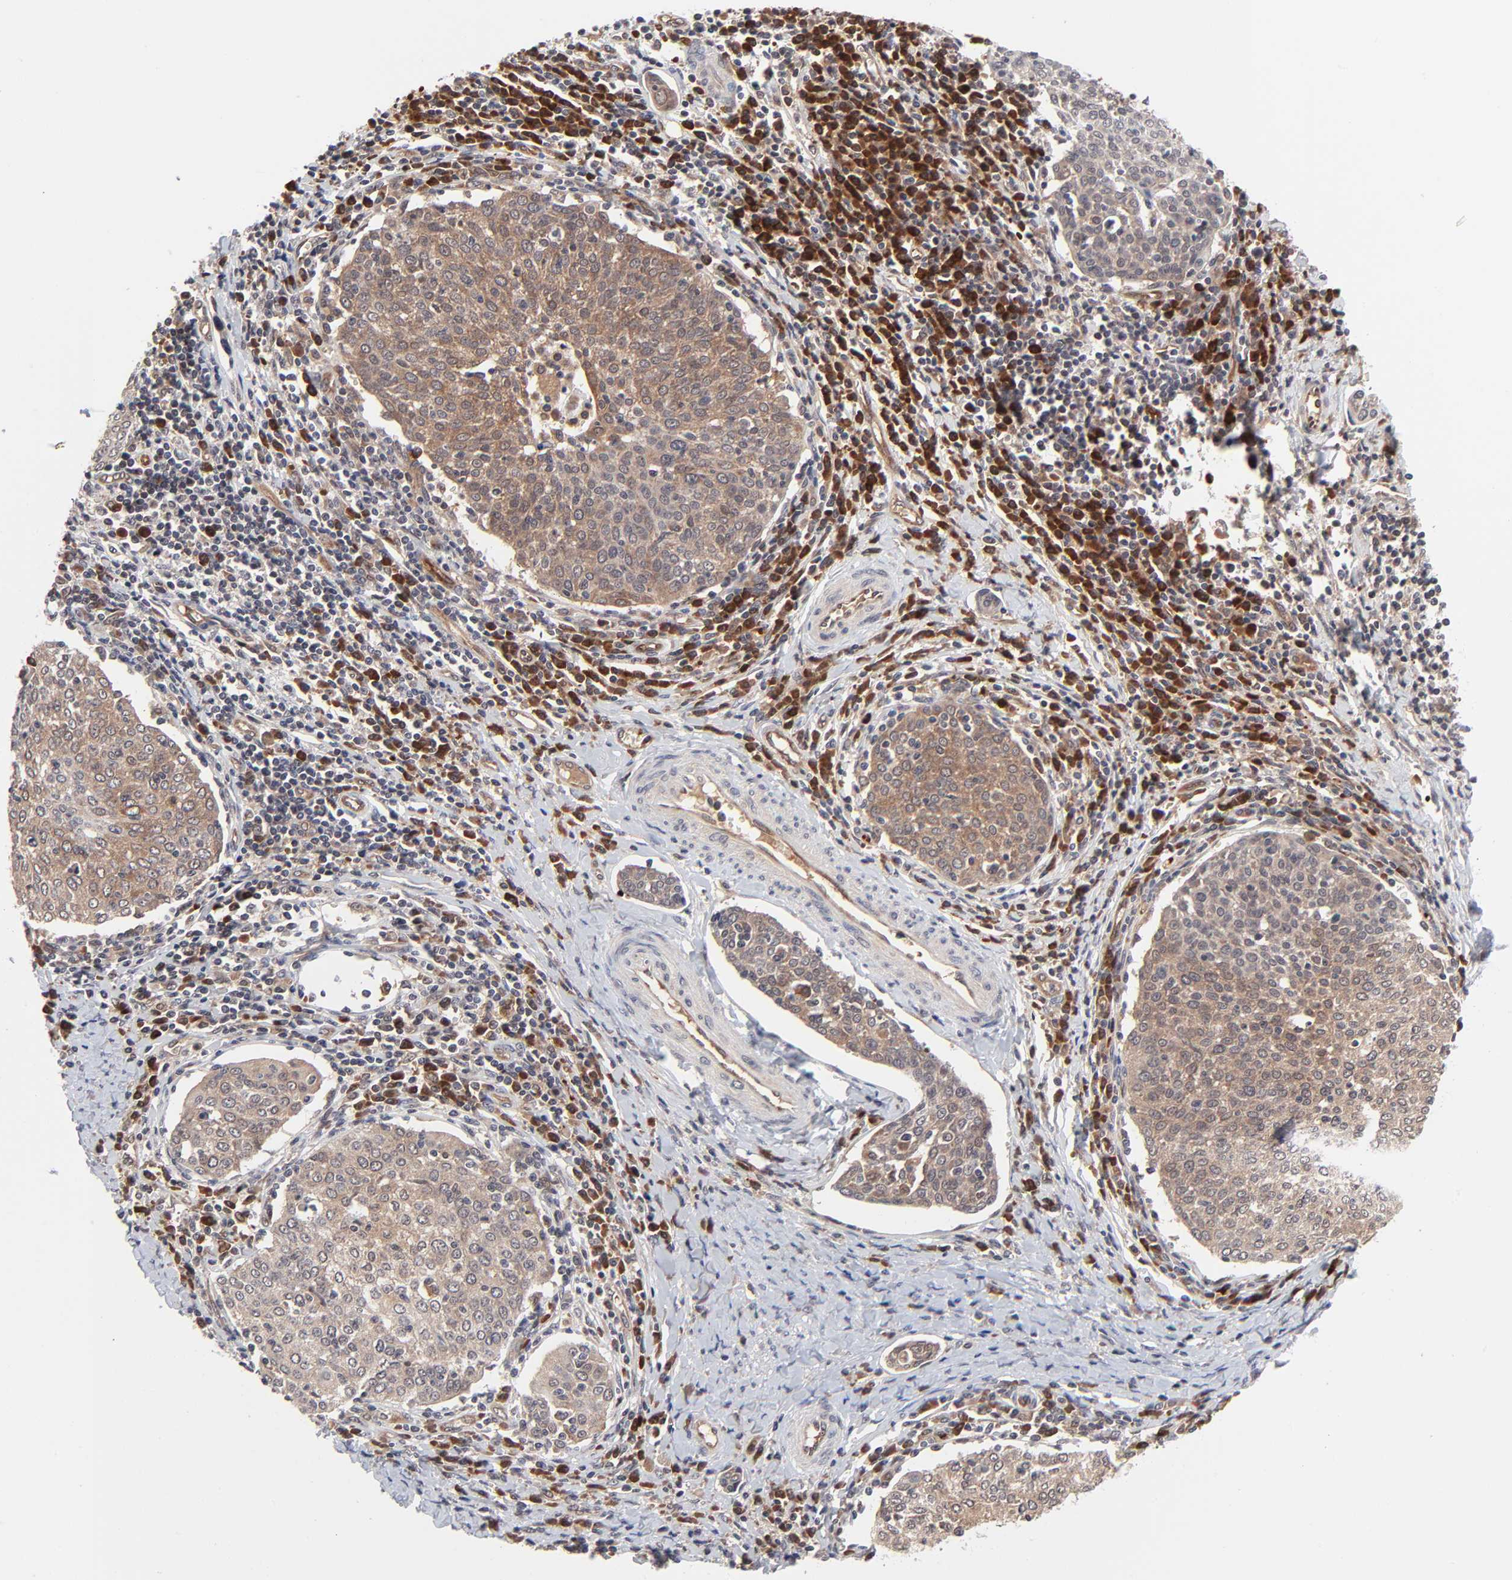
{"staining": {"intensity": "moderate", "quantity": ">75%", "location": "cytoplasmic/membranous"}, "tissue": "cervical cancer", "cell_type": "Tumor cells", "image_type": "cancer", "snomed": [{"axis": "morphology", "description": "Squamous cell carcinoma, NOS"}, {"axis": "topography", "description": "Cervix"}], "caption": "The photomicrograph shows immunohistochemical staining of squamous cell carcinoma (cervical). There is moderate cytoplasmic/membranous positivity is appreciated in approximately >75% of tumor cells.", "gene": "CASP10", "patient": {"sex": "female", "age": 40}}